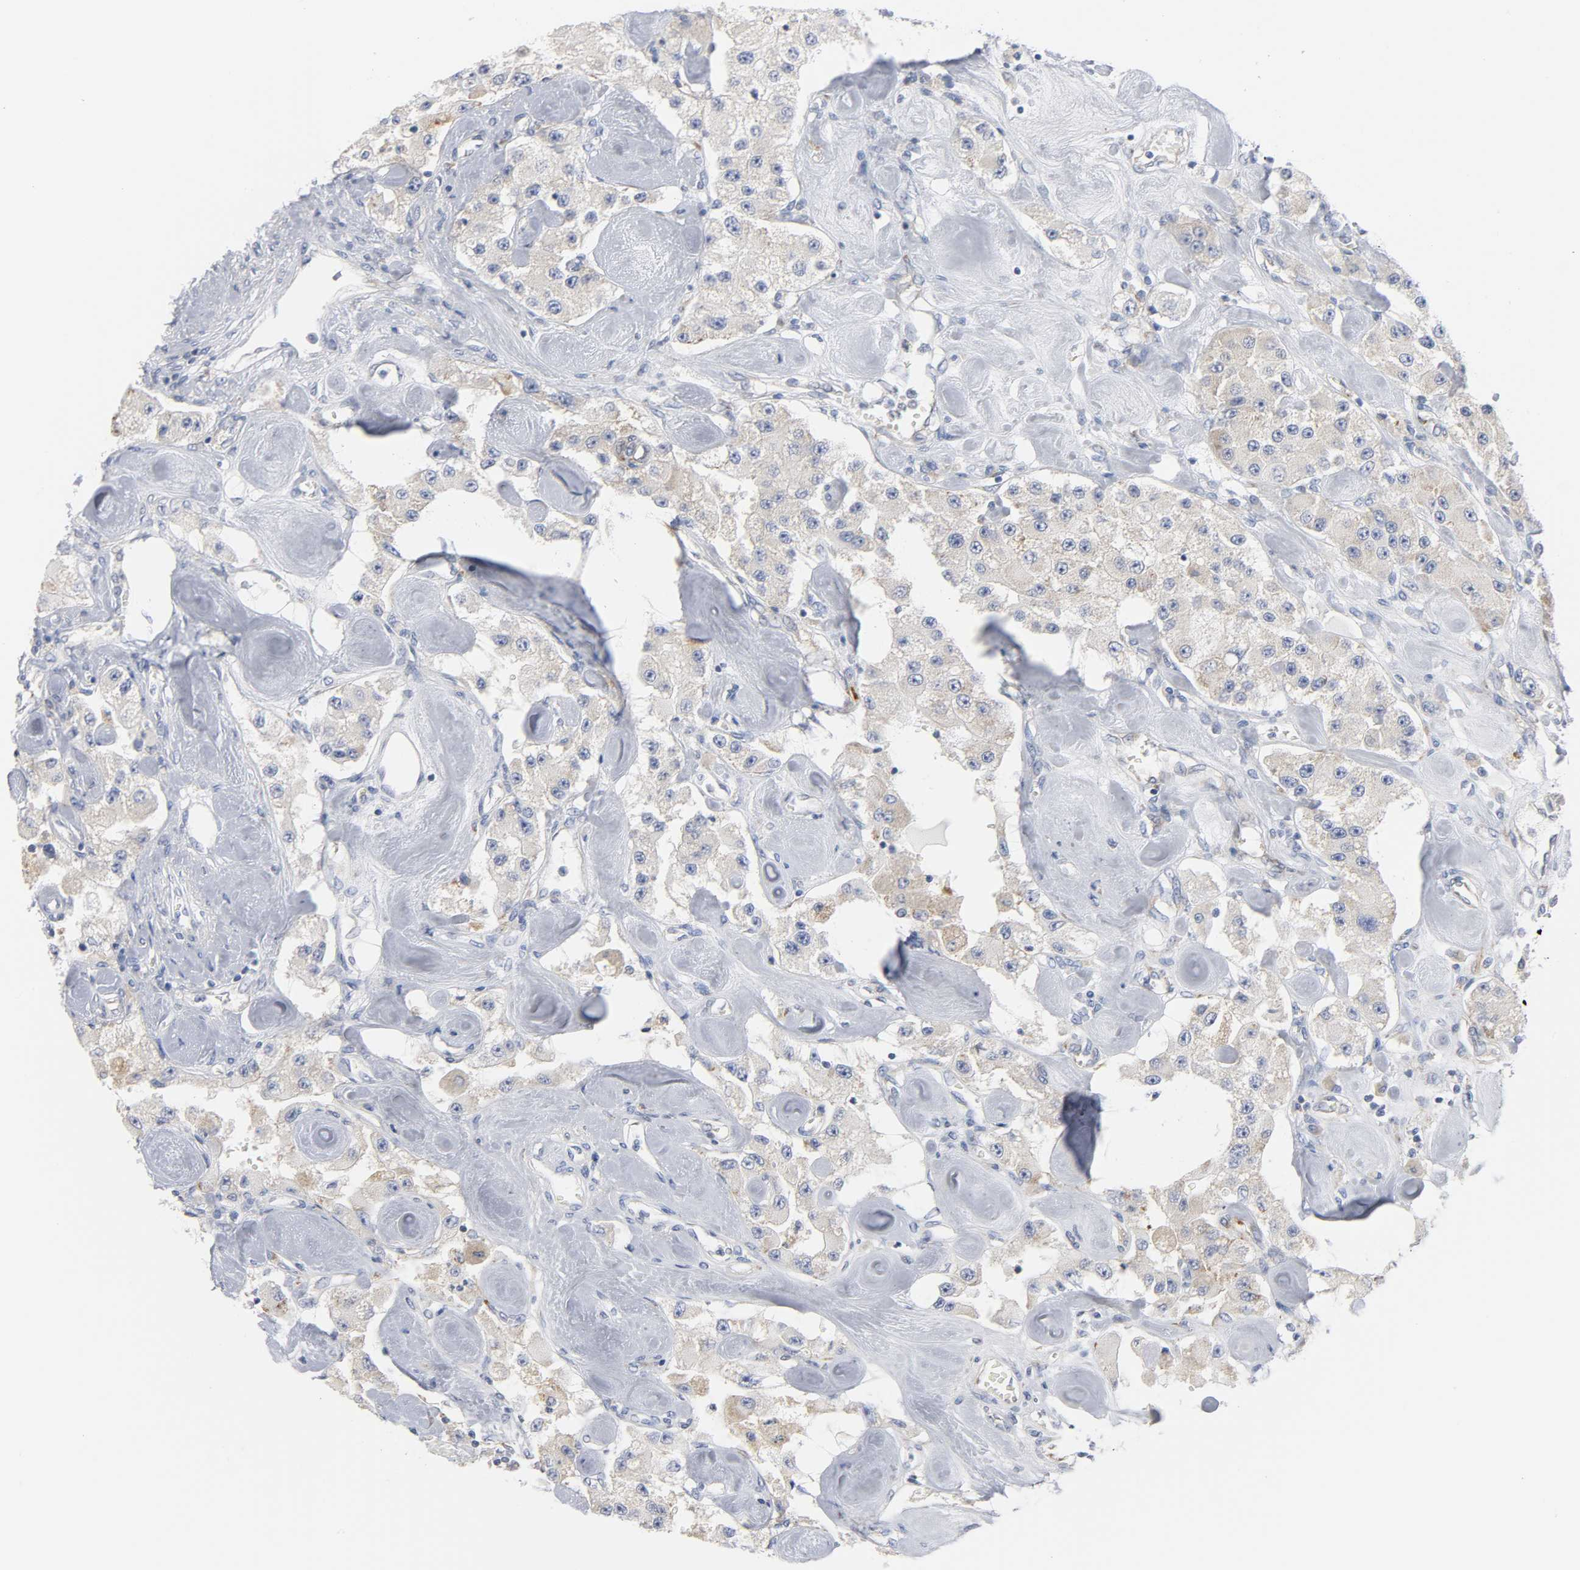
{"staining": {"intensity": "negative", "quantity": "none", "location": "none"}, "tissue": "carcinoid", "cell_type": "Tumor cells", "image_type": "cancer", "snomed": [{"axis": "morphology", "description": "Carcinoid, malignant, NOS"}, {"axis": "topography", "description": "Pancreas"}], "caption": "High magnification brightfield microscopy of malignant carcinoid stained with DAB (brown) and counterstained with hematoxylin (blue): tumor cells show no significant staining.", "gene": "REL", "patient": {"sex": "male", "age": 41}}